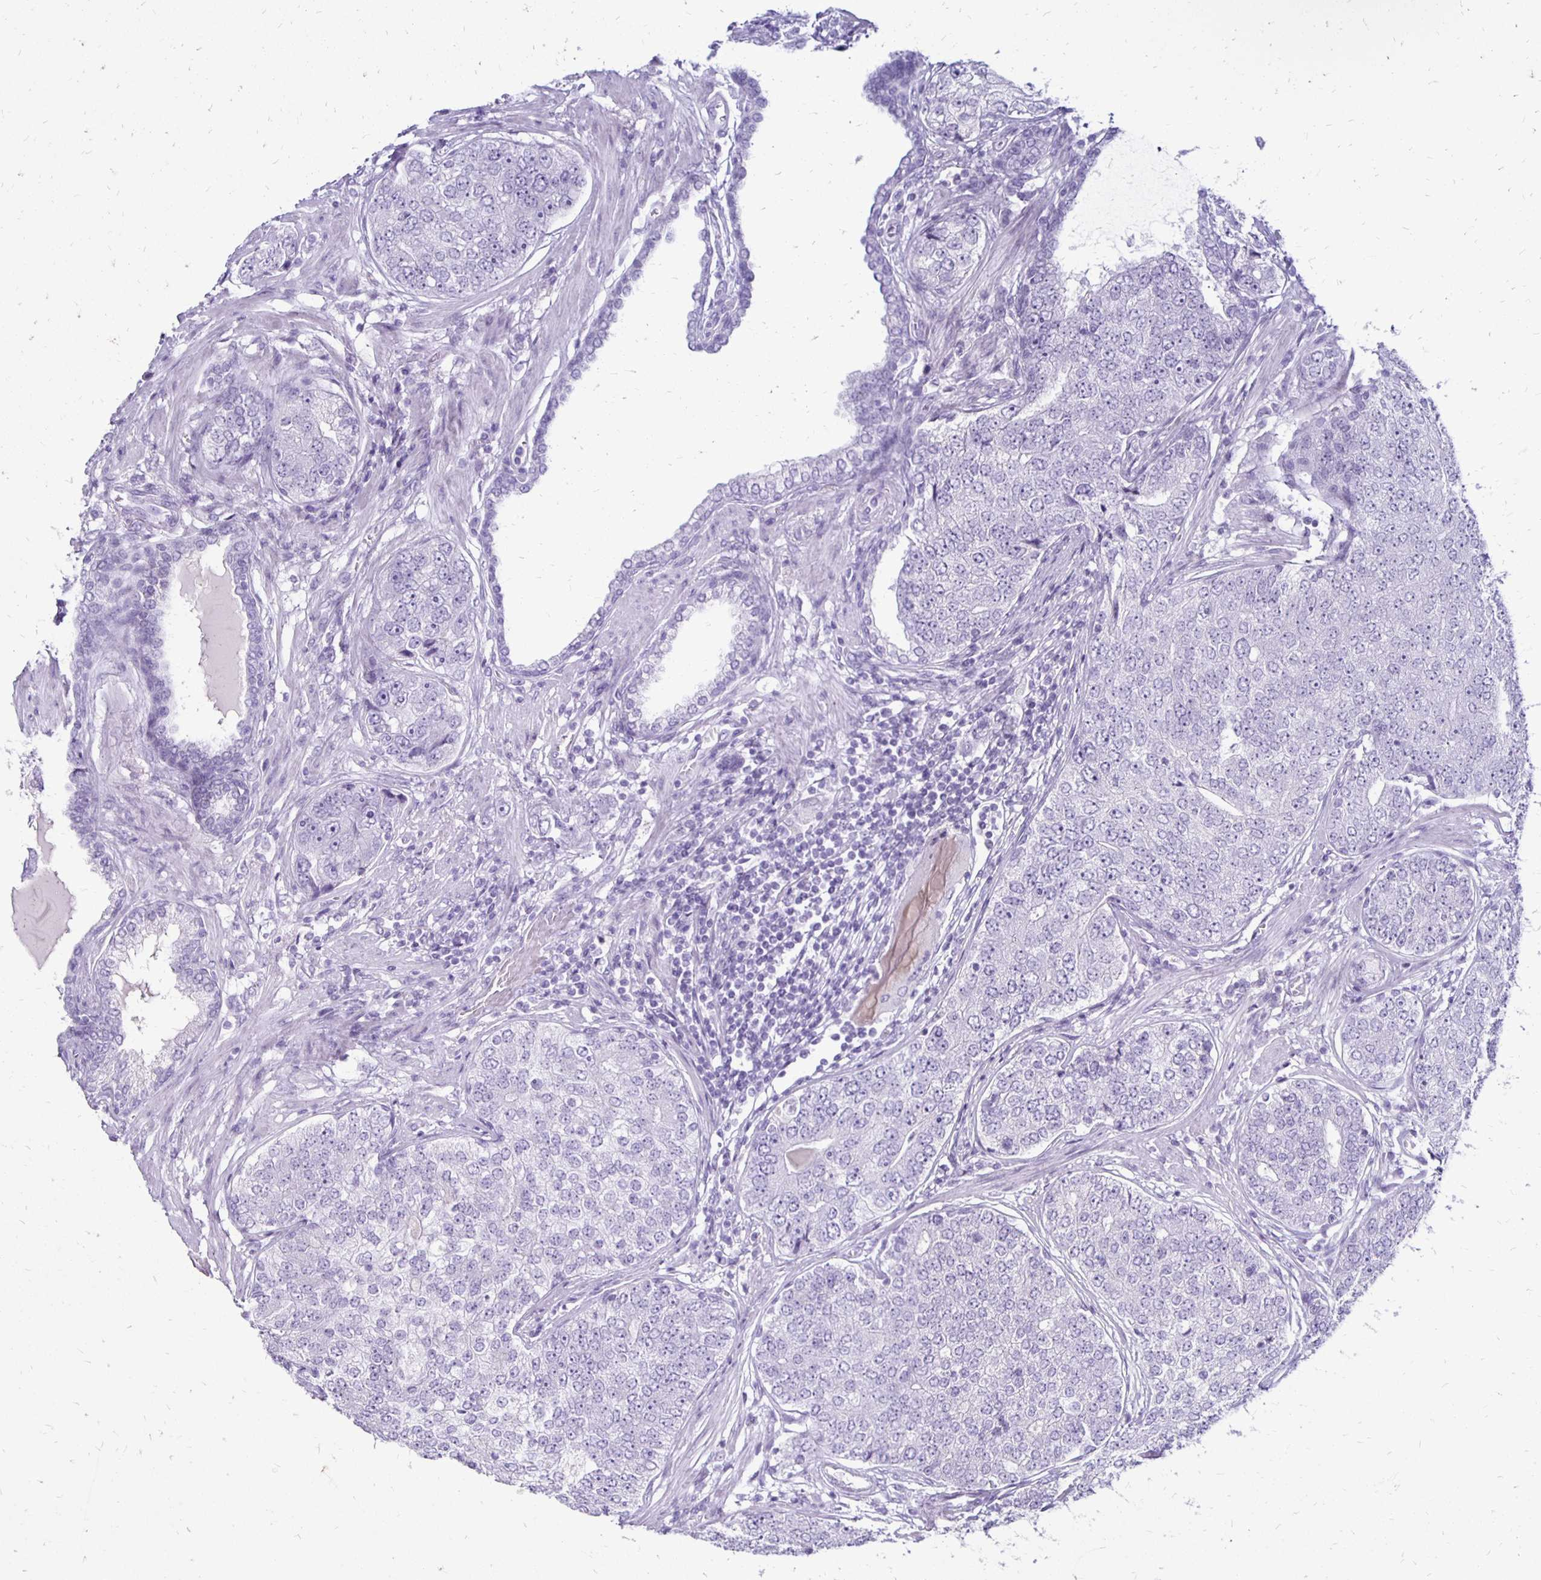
{"staining": {"intensity": "negative", "quantity": "none", "location": "none"}, "tissue": "prostate cancer", "cell_type": "Tumor cells", "image_type": "cancer", "snomed": [{"axis": "morphology", "description": "Adenocarcinoma, High grade"}, {"axis": "topography", "description": "Prostate"}], "caption": "This is an immunohistochemistry (IHC) photomicrograph of human high-grade adenocarcinoma (prostate). There is no staining in tumor cells.", "gene": "RYR1", "patient": {"sex": "male", "age": 60}}